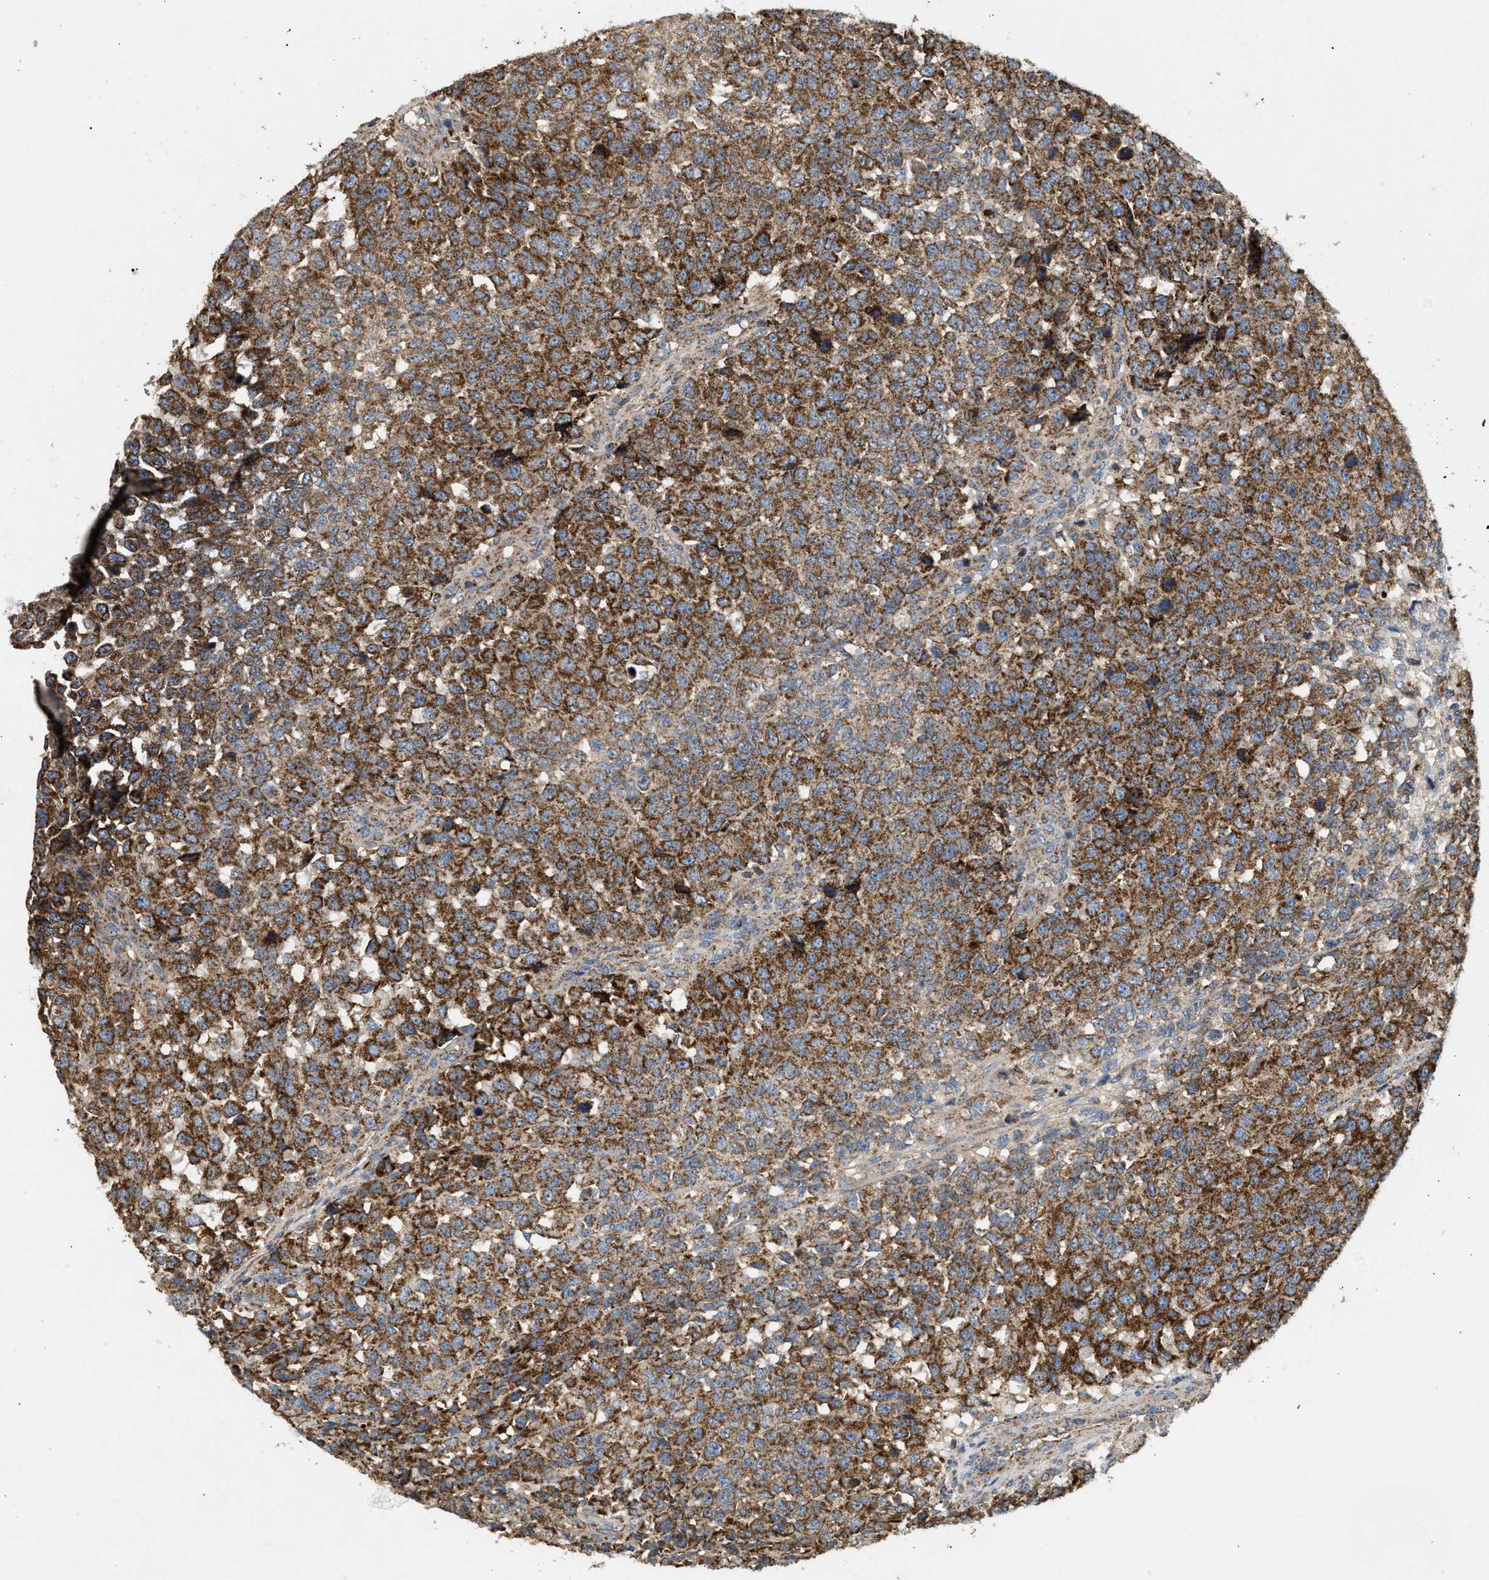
{"staining": {"intensity": "strong", "quantity": ">75%", "location": "cytoplasmic/membranous"}, "tissue": "testis cancer", "cell_type": "Tumor cells", "image_type": "cancer", "snomed": [{"axis": "morphology", "description": "Seminoma, NOS"}, {"axis": "topography", "description": "Testis"}], "caption": "Seminoma (testis) stained with IHC demonstrates strong cytoplasmic/membranous expression in approximately >75% of tumor cells. The staining was performed using DAB (3,3'-diaminobenzidine), with brown indicating positive protein expression. Nuclei are stained blue with hematoxylin.", "gene": "TACO1", "patient": {"sex": "male", "age": 59}}